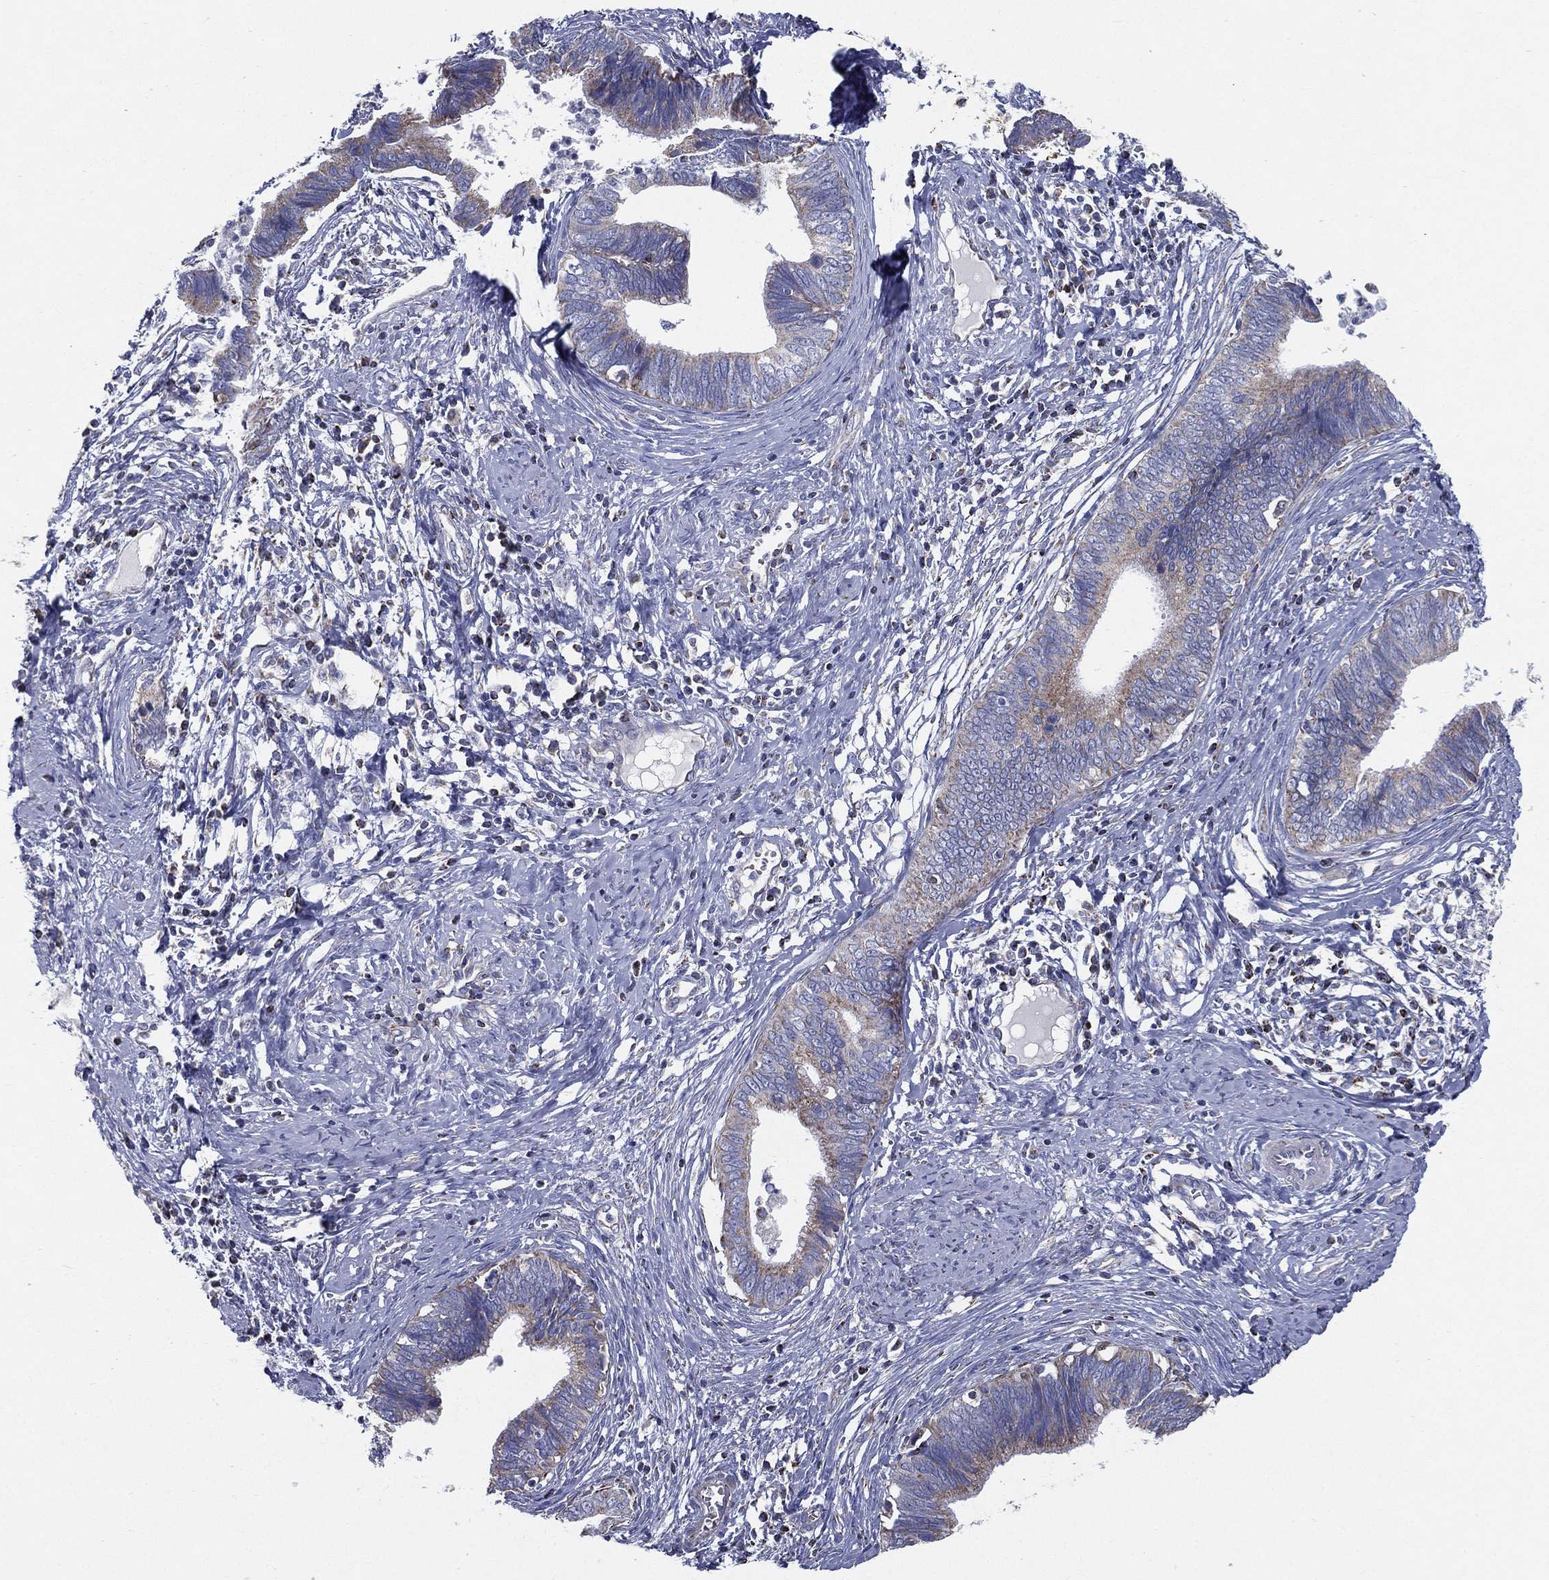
{"staining": {"intensity": "moderate", "quantity": "<25%", "location": "cytoplasmic/membranous"}, "tissue": "cervical cancer", "cell_type": "Tumor cells", "image_type": "cancer", "snomed": [{"axis": "morphology", "description": "Adenocarcinoma, NOS"}, {"axis": "topography", "description": "Cervix"}], "caption": "Adenocarcinoma (cervical) stained with DAB (3,3'-diaminobenzidine) IHC demonstrates low levels of moderate cytoplasmic/membranous positivity in approximately <25% of tumor cells.", "gene": "SFXN1", "patient": {"sex": "female", "age": 42}}